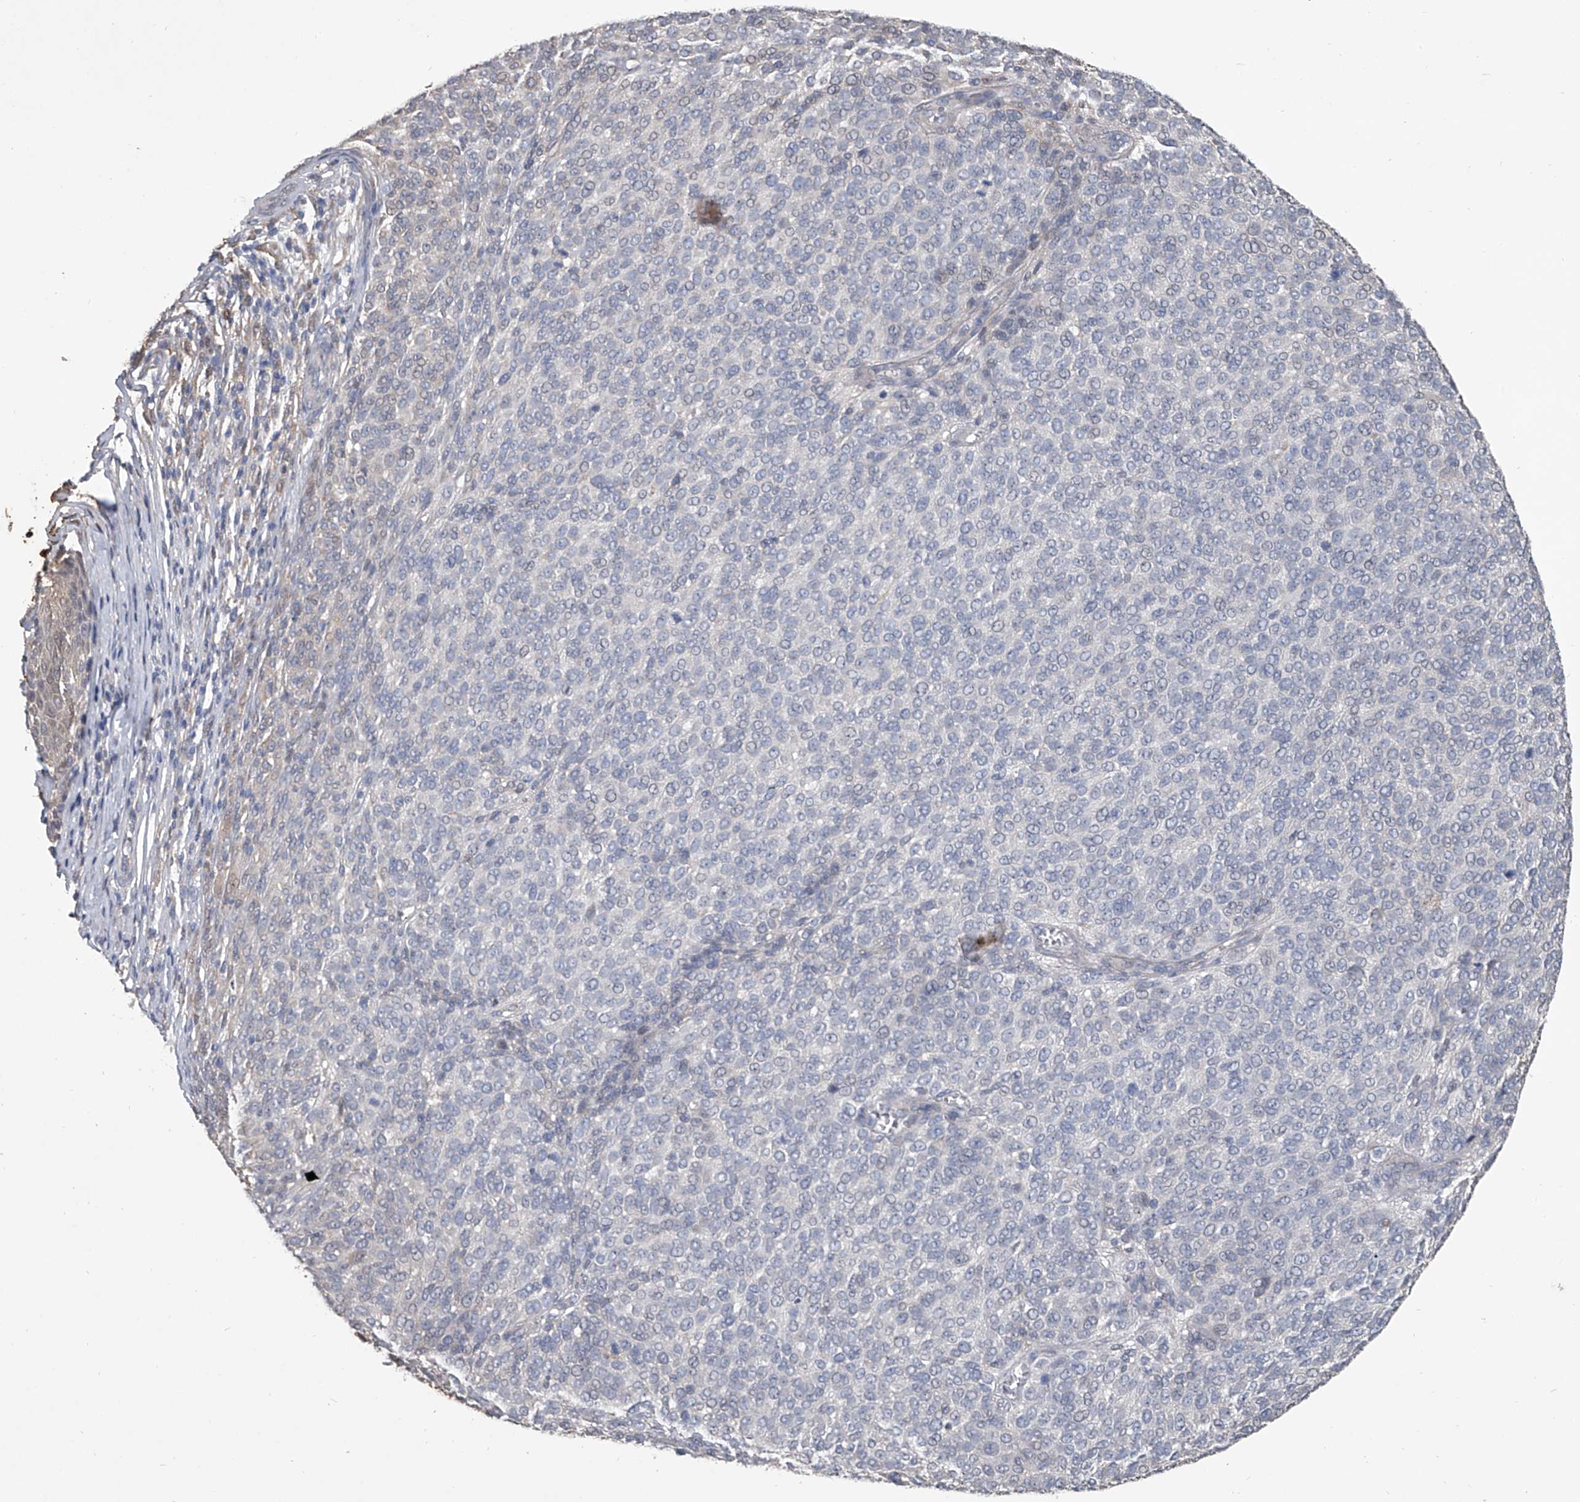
{"staining": {"intensity": "negative", "quantity": "none", "location": "none"}, "tissue": "melanoma", "cell_type": "Tumor cells", "image_type": "cancer", "snomed": [{"axis": "morphology", "description": "Malignant melanoma, NOS"}, {"axis": "topography", "description": "Skin"}], "caption": "An image of human melanoma is negative for staining in tumor cells. The staining is performed using DAB brown chromogen with nuclei counter-stained in using hematoxylin.", "gene": "DOCK9", "patient": {"sex": "male", "age": 49}}